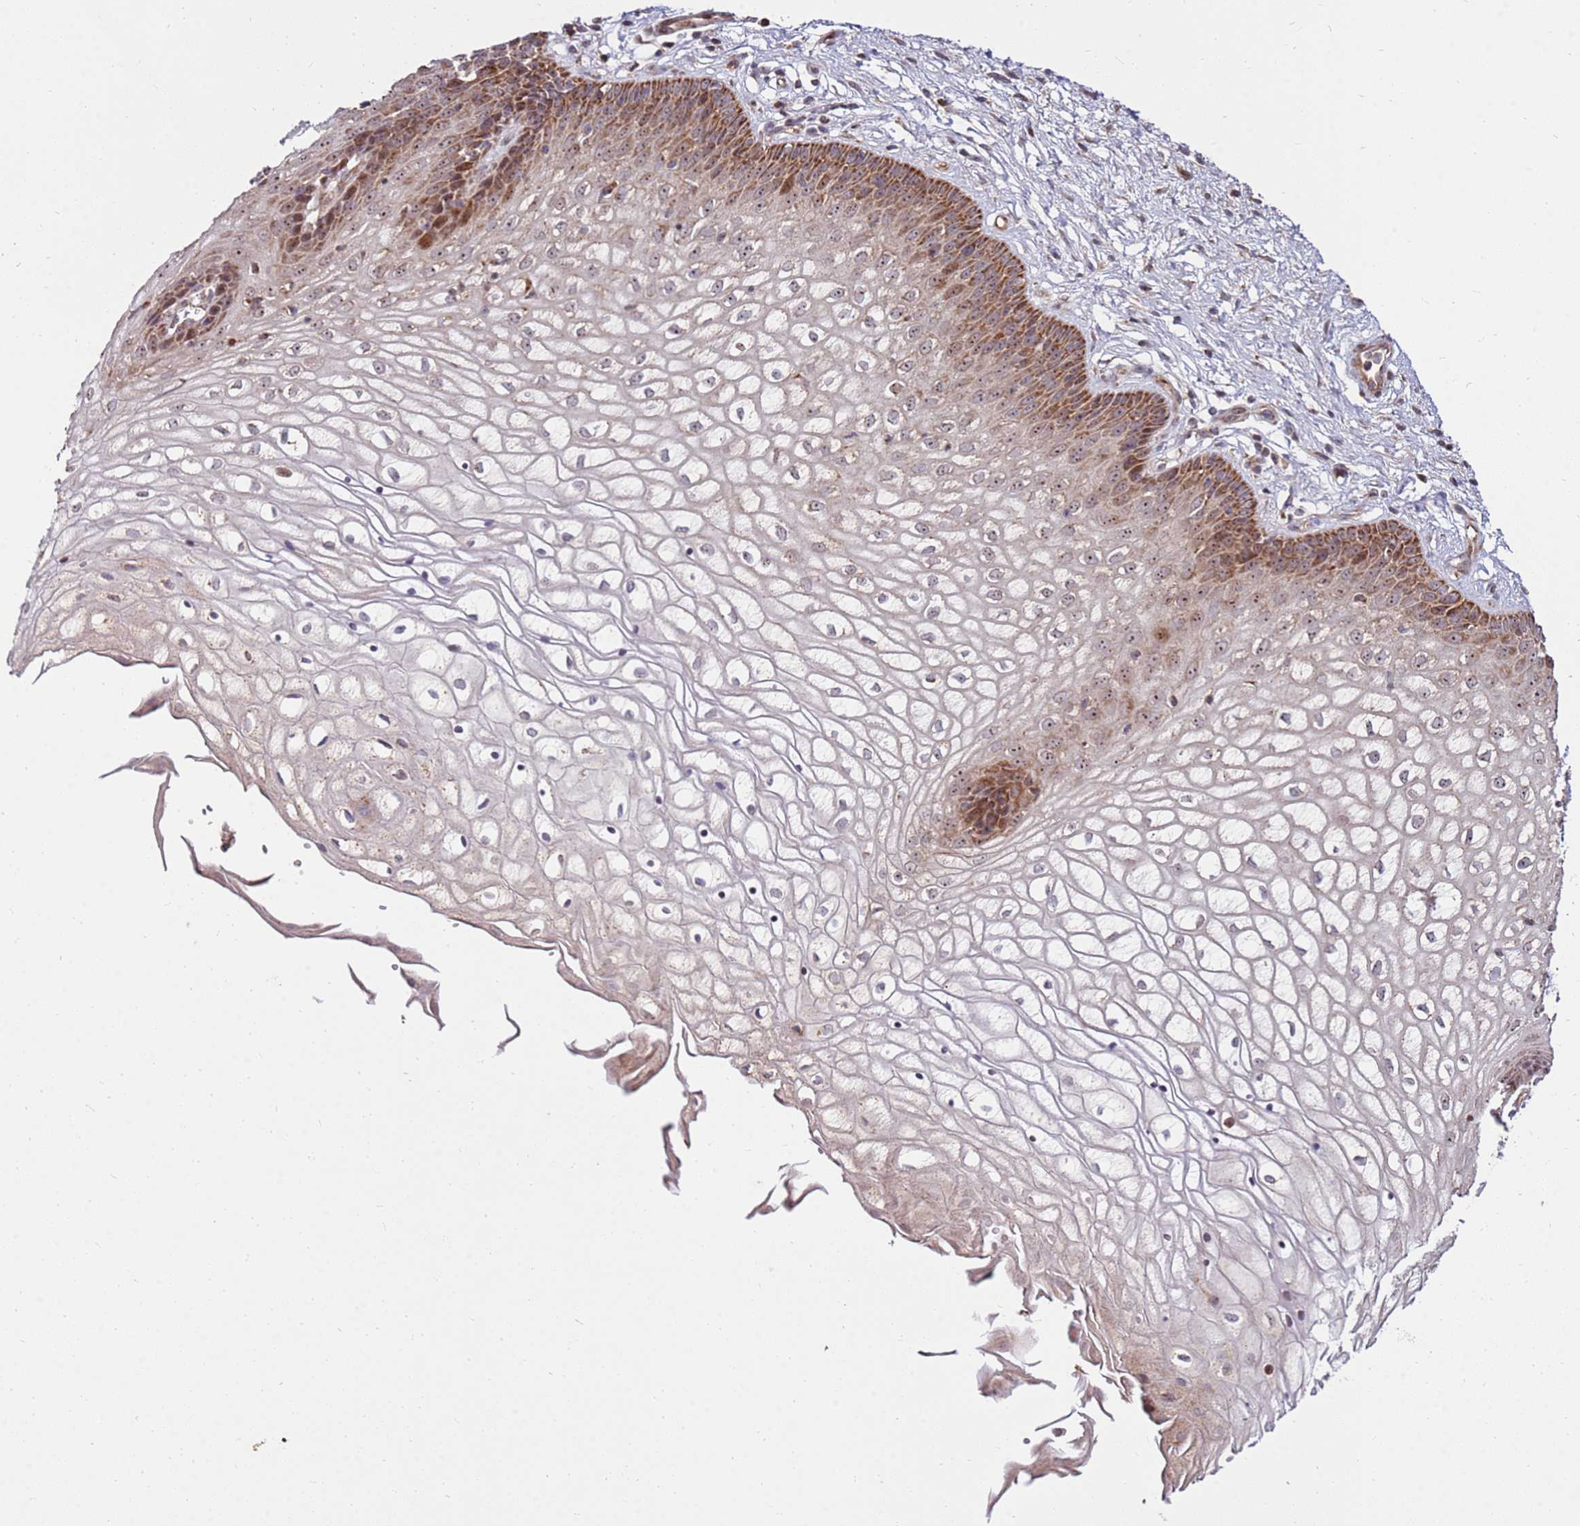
{"staining": {"intensity": "strong", "quantity": ">75%", "location": "cytoplasmic/membranous,nuclear"}, "tissue": "vagina", "cell_type": "Squamous epithelial cells", "image_type": "normal", "snomed": [{"axis": "morphology", "description": "Normal tissue, NOS"}, {"axis": "topography", "description": "Vagina"}], "caption": "Immunohistochemical staining of normal human vagina displays >75% levels of strong cytoplasmic/membranous,nuclear protein staining in approximately >75% of squamous epithelial cells. Nuclei are stained in blue.", "gene": "KIF25", "patient": {"sex": "female", "age": 34}}